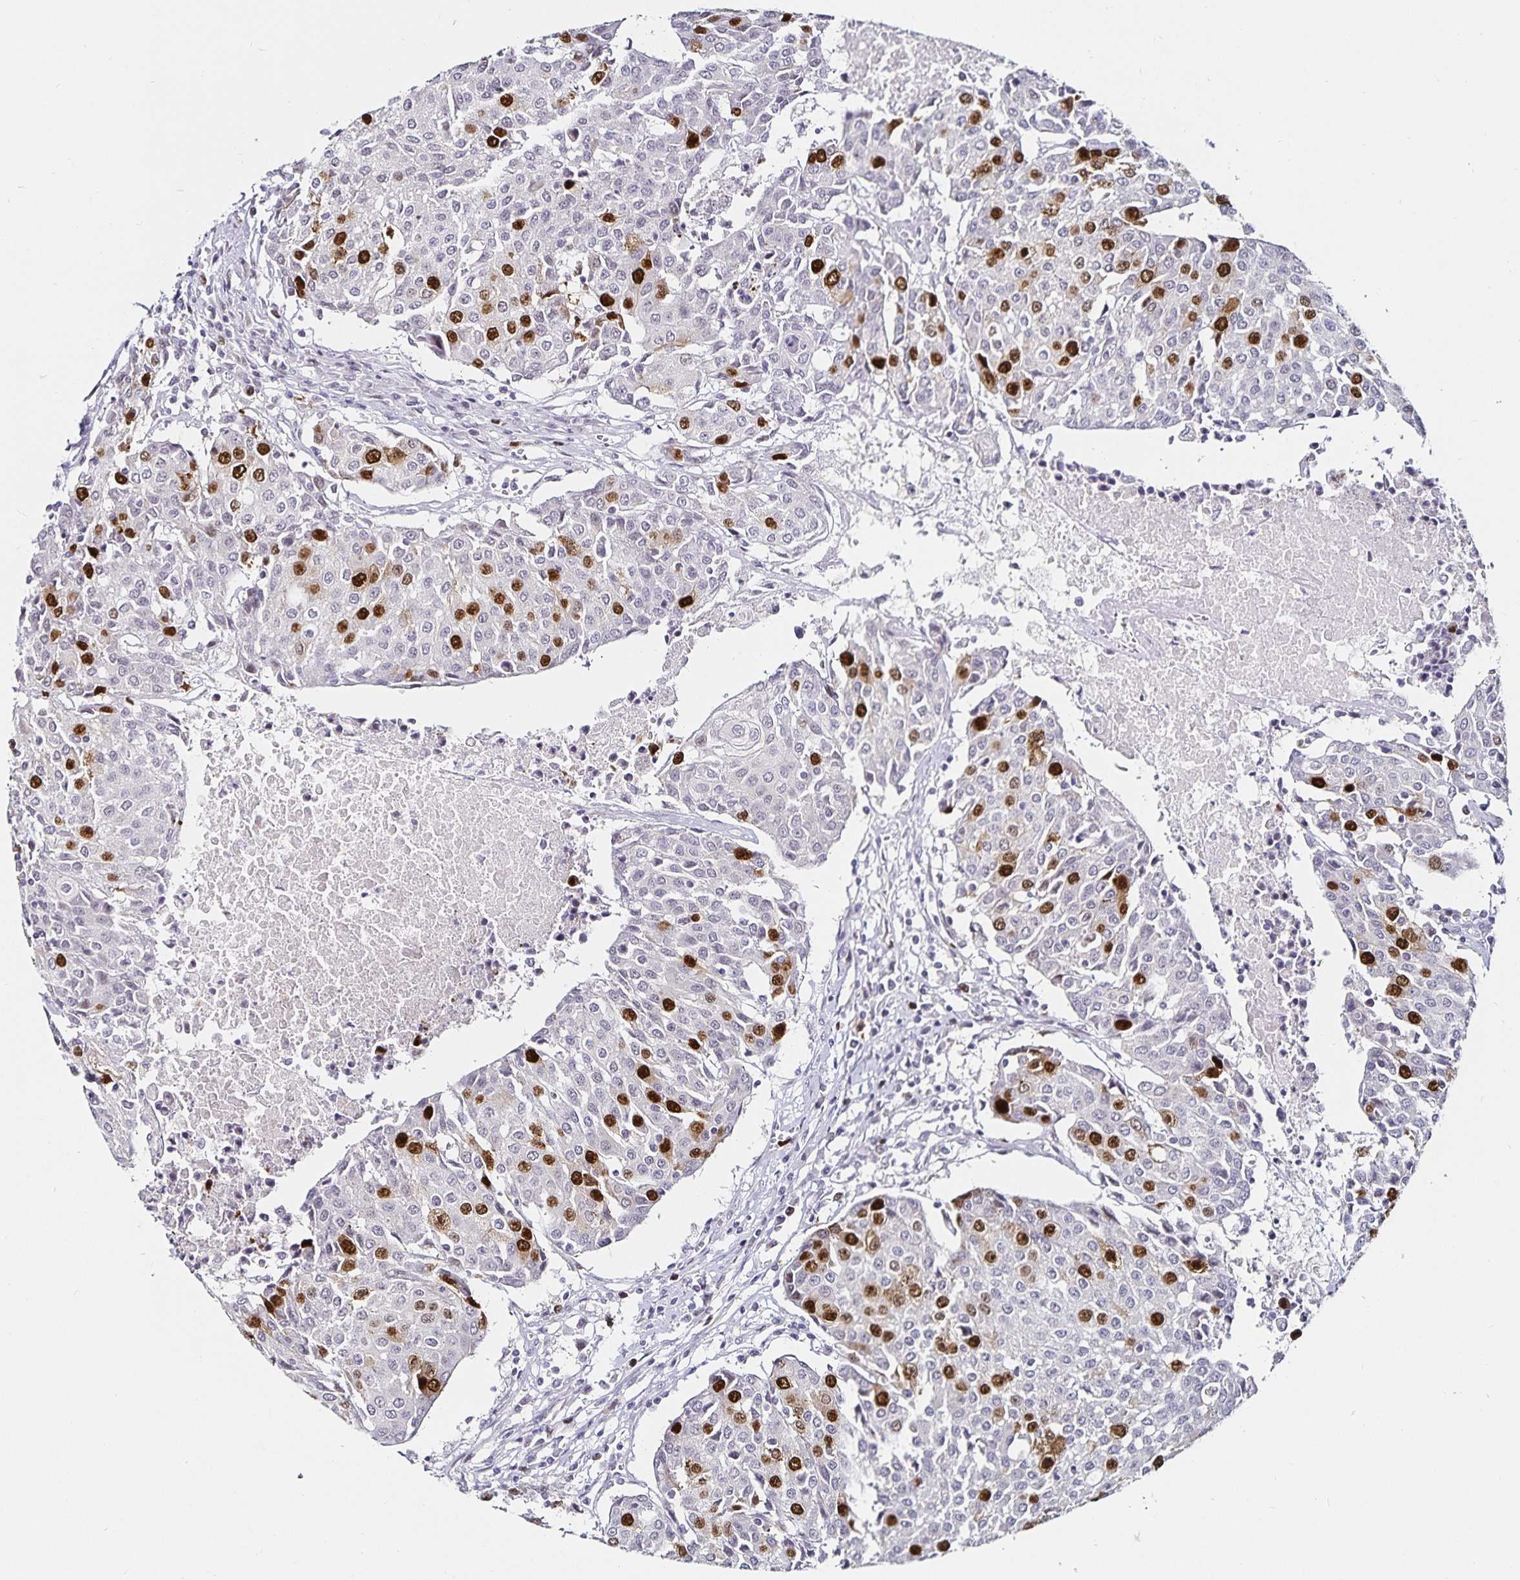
{"staining": {"intensity": "strong", "quantity": "25%-75%", "location": "nuclear"}, "tissue": "urothelial cancer", "cell_type": "Tumor cells", "image_type": "cancer", "snomed": [{"axis": "morphology", "description": "Urothelial carcinoma, High grade"}, {"axis": "topography", "description": "Urinary bladder"}], "caption": "High-magnification brightfield microscopy of urothelial cancer stained with DAB (brown) and counterstained with hematoxylin (blue). tumor cells exhibit strong nuclear staining is appreciated in about25%-75% of cells.", "gene": "ANLN", "patient": {"sex": "female", "age": 85}}